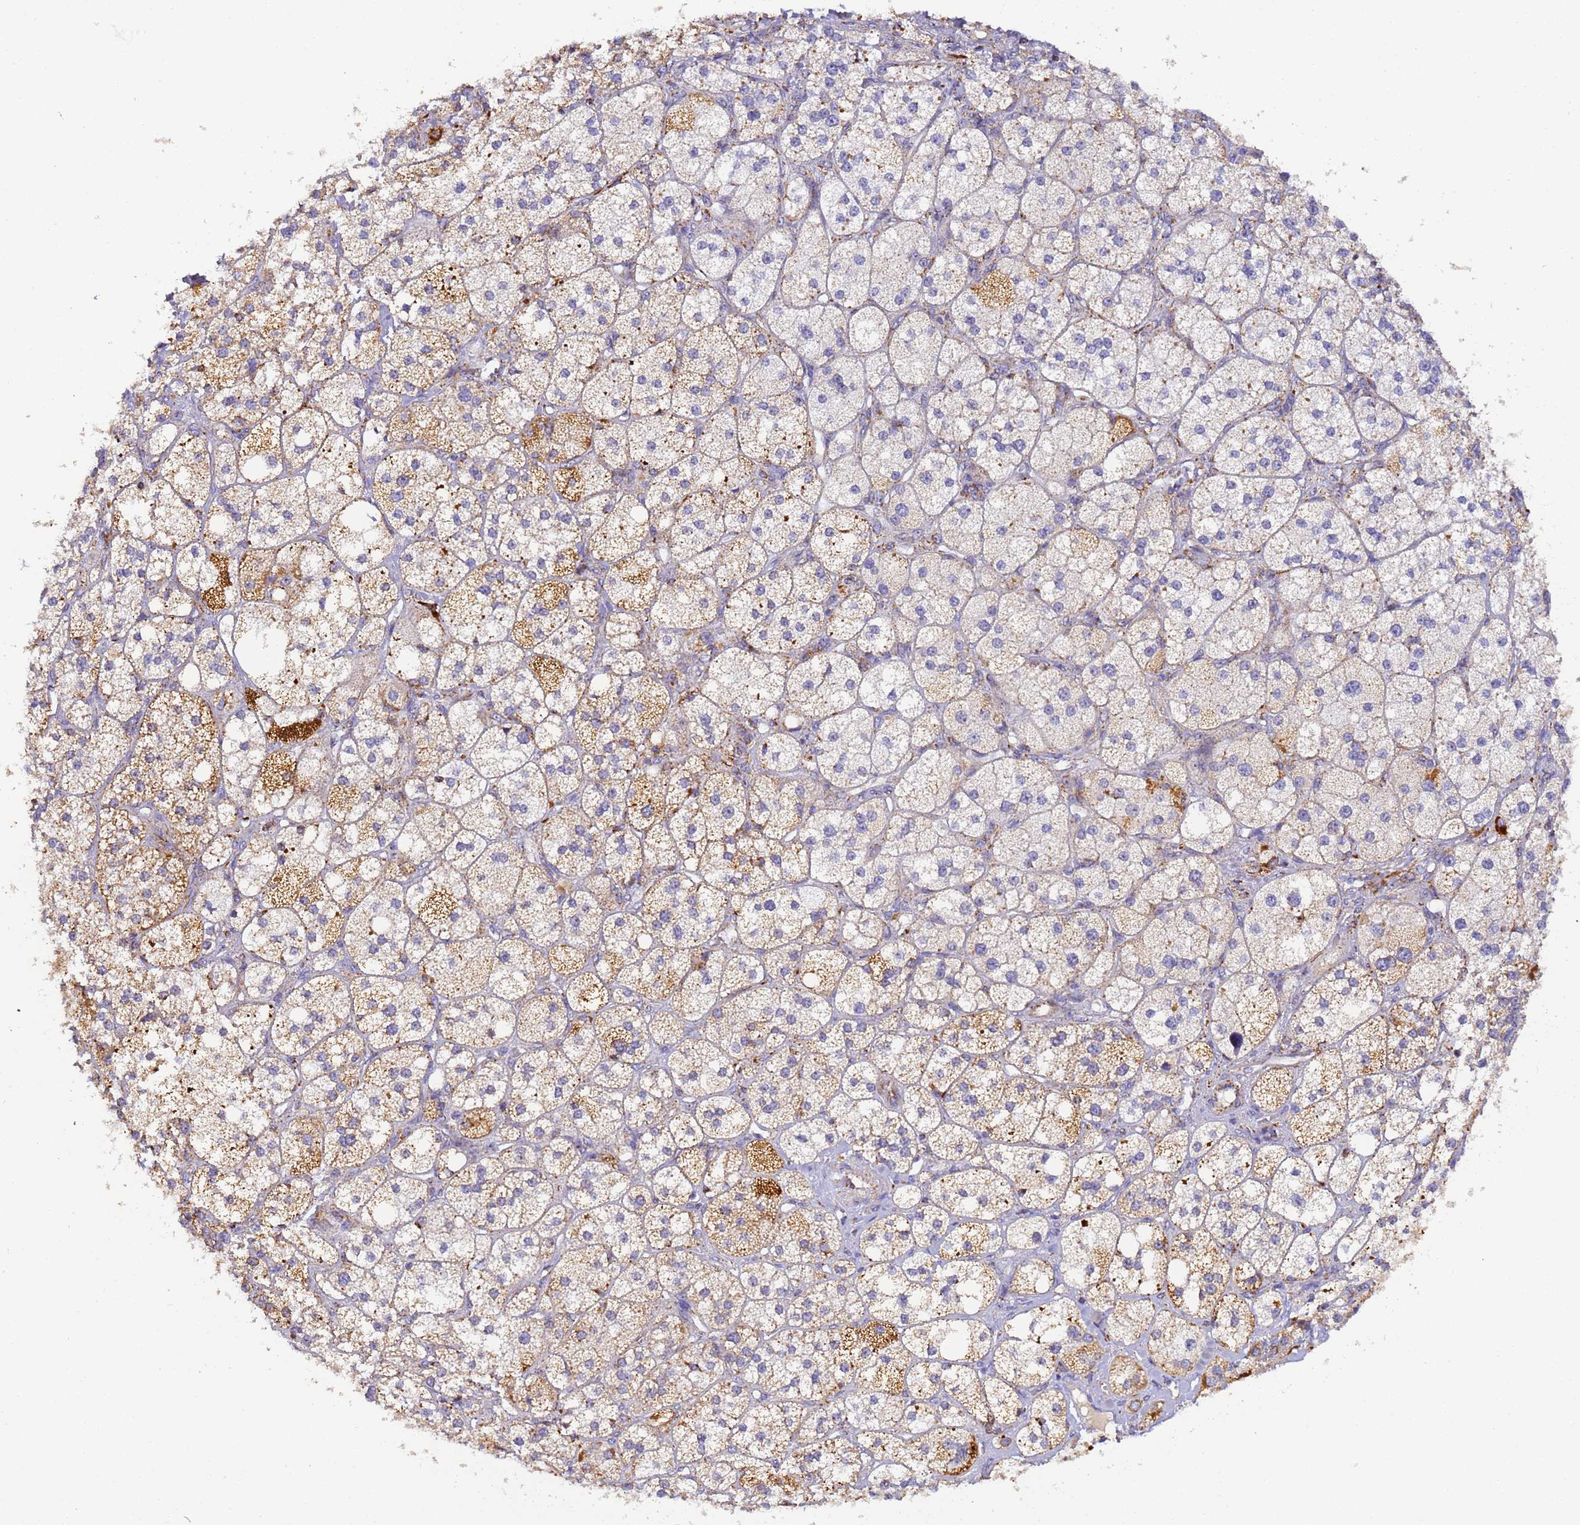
{"staining": {"intensity": "moderate", "quantity": "25%-75%", "location": "cytoplasmic/membranous"}, "tissue": "adrenal gland", "cell_type": "Glandular cells", "image_type": "normal", "snomed": [{"axis": "morphology", "description": "Normal tissue, NOS"}, {"axis": "topography", "description": "Adrenal gland"}], "caption": "Immunohistochemical staining of unremarkable human adrenal gland displays medium levels of moderate cytoplasmic/membranous positivity in about 25%-75% of glandular cells. (DAB (3,3'-diaminobenzidine) IHC, brown staining for protein, blue staining for nuclei).", "gene": "FRG2B", "patient": {"sex": "male", "age": 61}}